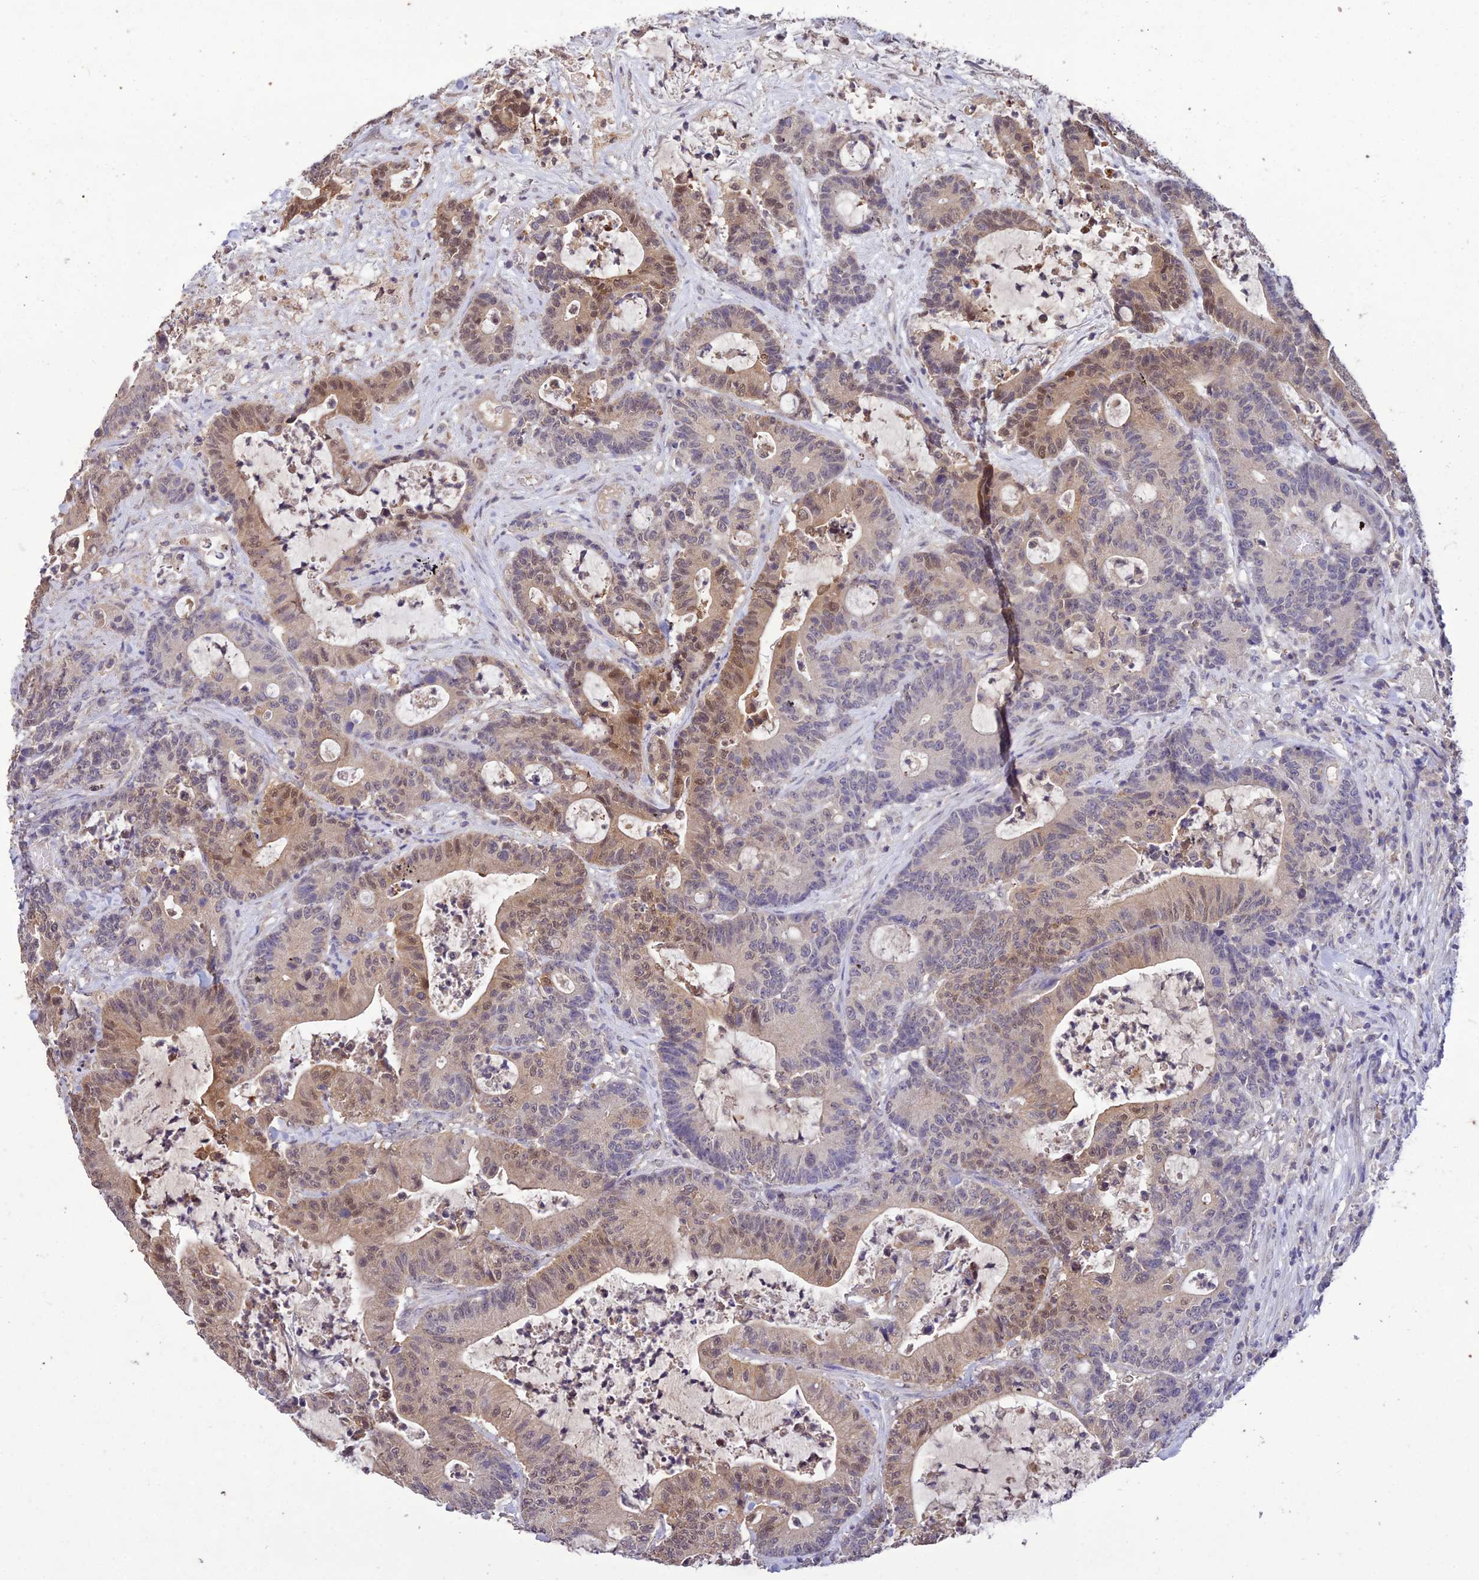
{"staining": {"intensity": "moderate", "quantity": "25%-75%", "location": "cytoplasmic/membranous,nuclear"}, "tissue": "colorectal cancer", "cell_type": "Tumor cells", "image_type": "cancer", "snomed": [{"axis": "morphology", "description": "Adenocarcinoma, NOS"}, {"axis": "topography", "description": "Colon"}], "caption": "Colorectal cancer (adenocarcinoma) stained for a protein reveals moderate cytoplasmic/membranous and nuclear positivity in tumor cells.", "gene": "PGK1", "patient": {"sex": "female", "age": 84}}